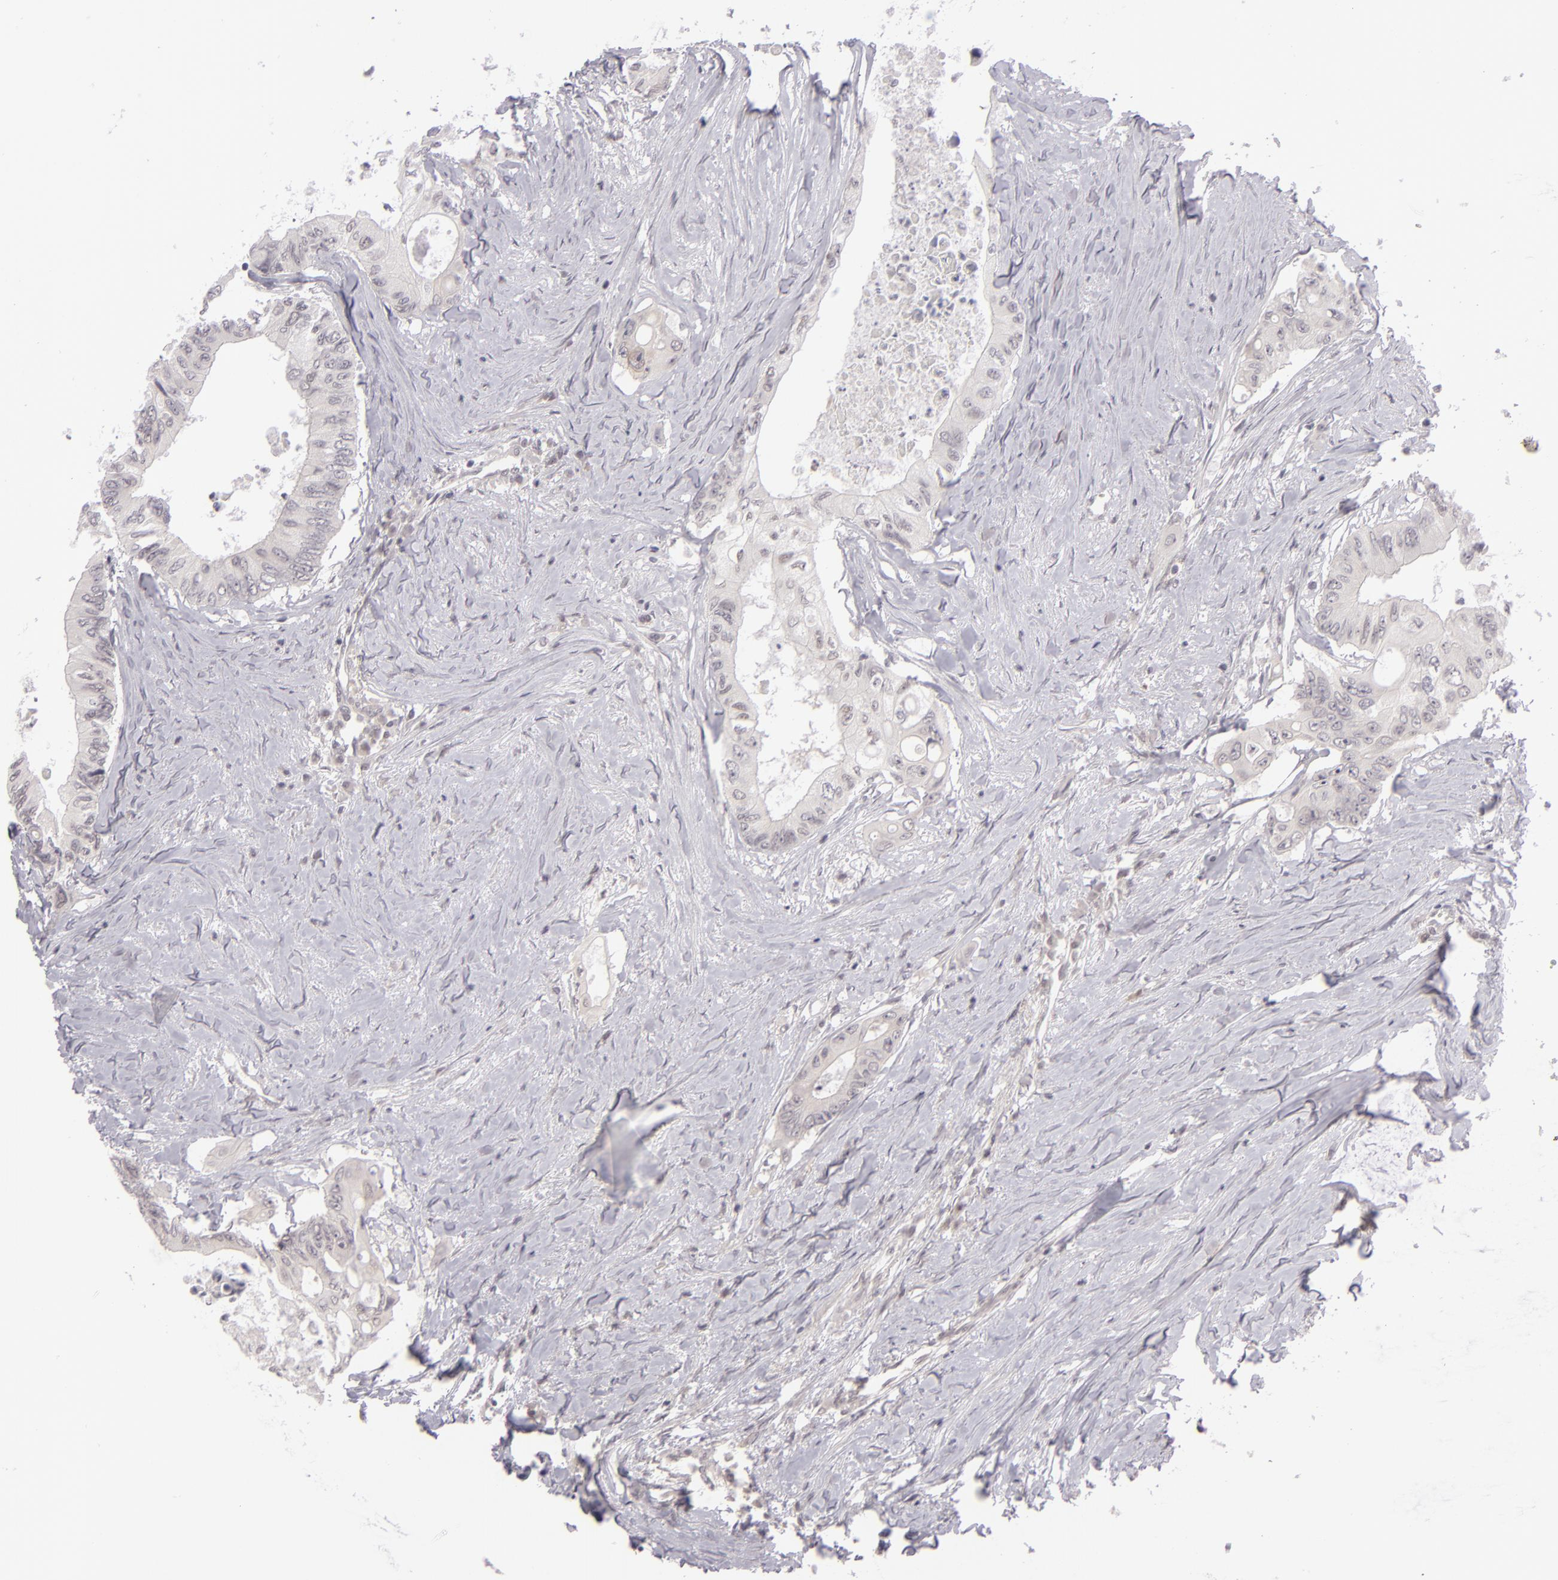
{"staining": {"intensity": "negative", "quantity": "none", "location": "none"}, "tissue": "colorectal cancer", "cell_type": "Tumor cells", "image_type": "cancer", "snomed": [{"axis": "morphology", "description": "Adenocarcinoma, NOS"}, {"axis": "topography", "description": "Colon"}], "caption": "Photomicrograph shows no protein expression in tumor cells of colorectal cancer tissue.", "gene": "ZNF205", "patient": {"sex": "male", "age": 65}}